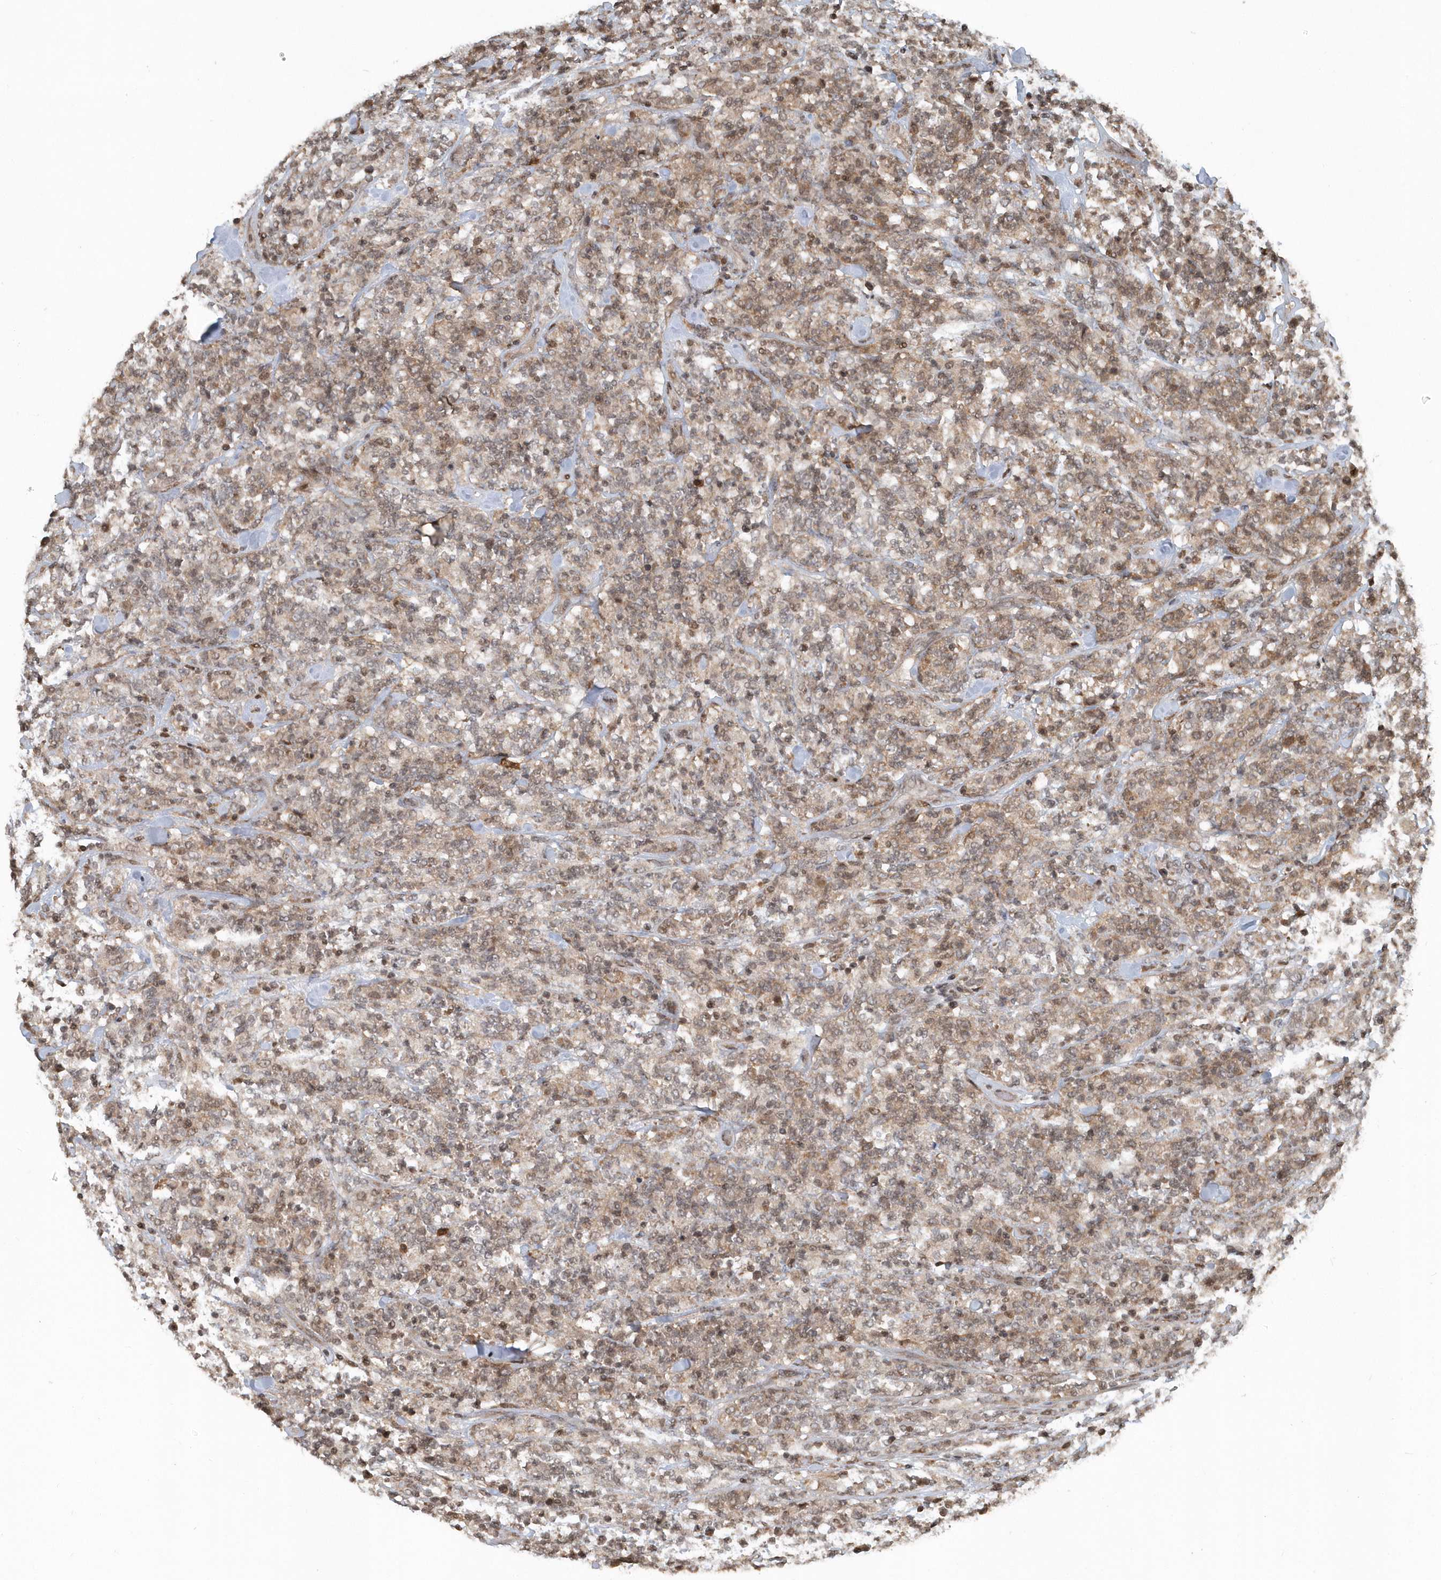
{"staining": {"intensity": "weak", "quantity": ">75%", "location": "cytoplasmic/membranous,nuclear"}, "tissue": "lymphoma", "cell_type": "Tumor cells", "image_type": "cancer", "snomed": [{"axis": "morphology", "description": "Malignant lymphoma, non-Hodgkin's type, High grade"}, {"axis": "topography", "description": "Soft tissue"}], "caption": "Protein analysis of high-grade malignant lymphoma, non-Hodgkin's type tissue reveals weak cytoplasmic/membranous and nuclear staining in about >75% of tumor cells. The staining is performed using DAB (3,3'-diaminobenzidine) brown chromogen to label protein expression. The nuclei are counter-stained blue using hematoxylin.", "gene": "EIF2B1", "patient": {"sex": "male", "age": 18}}